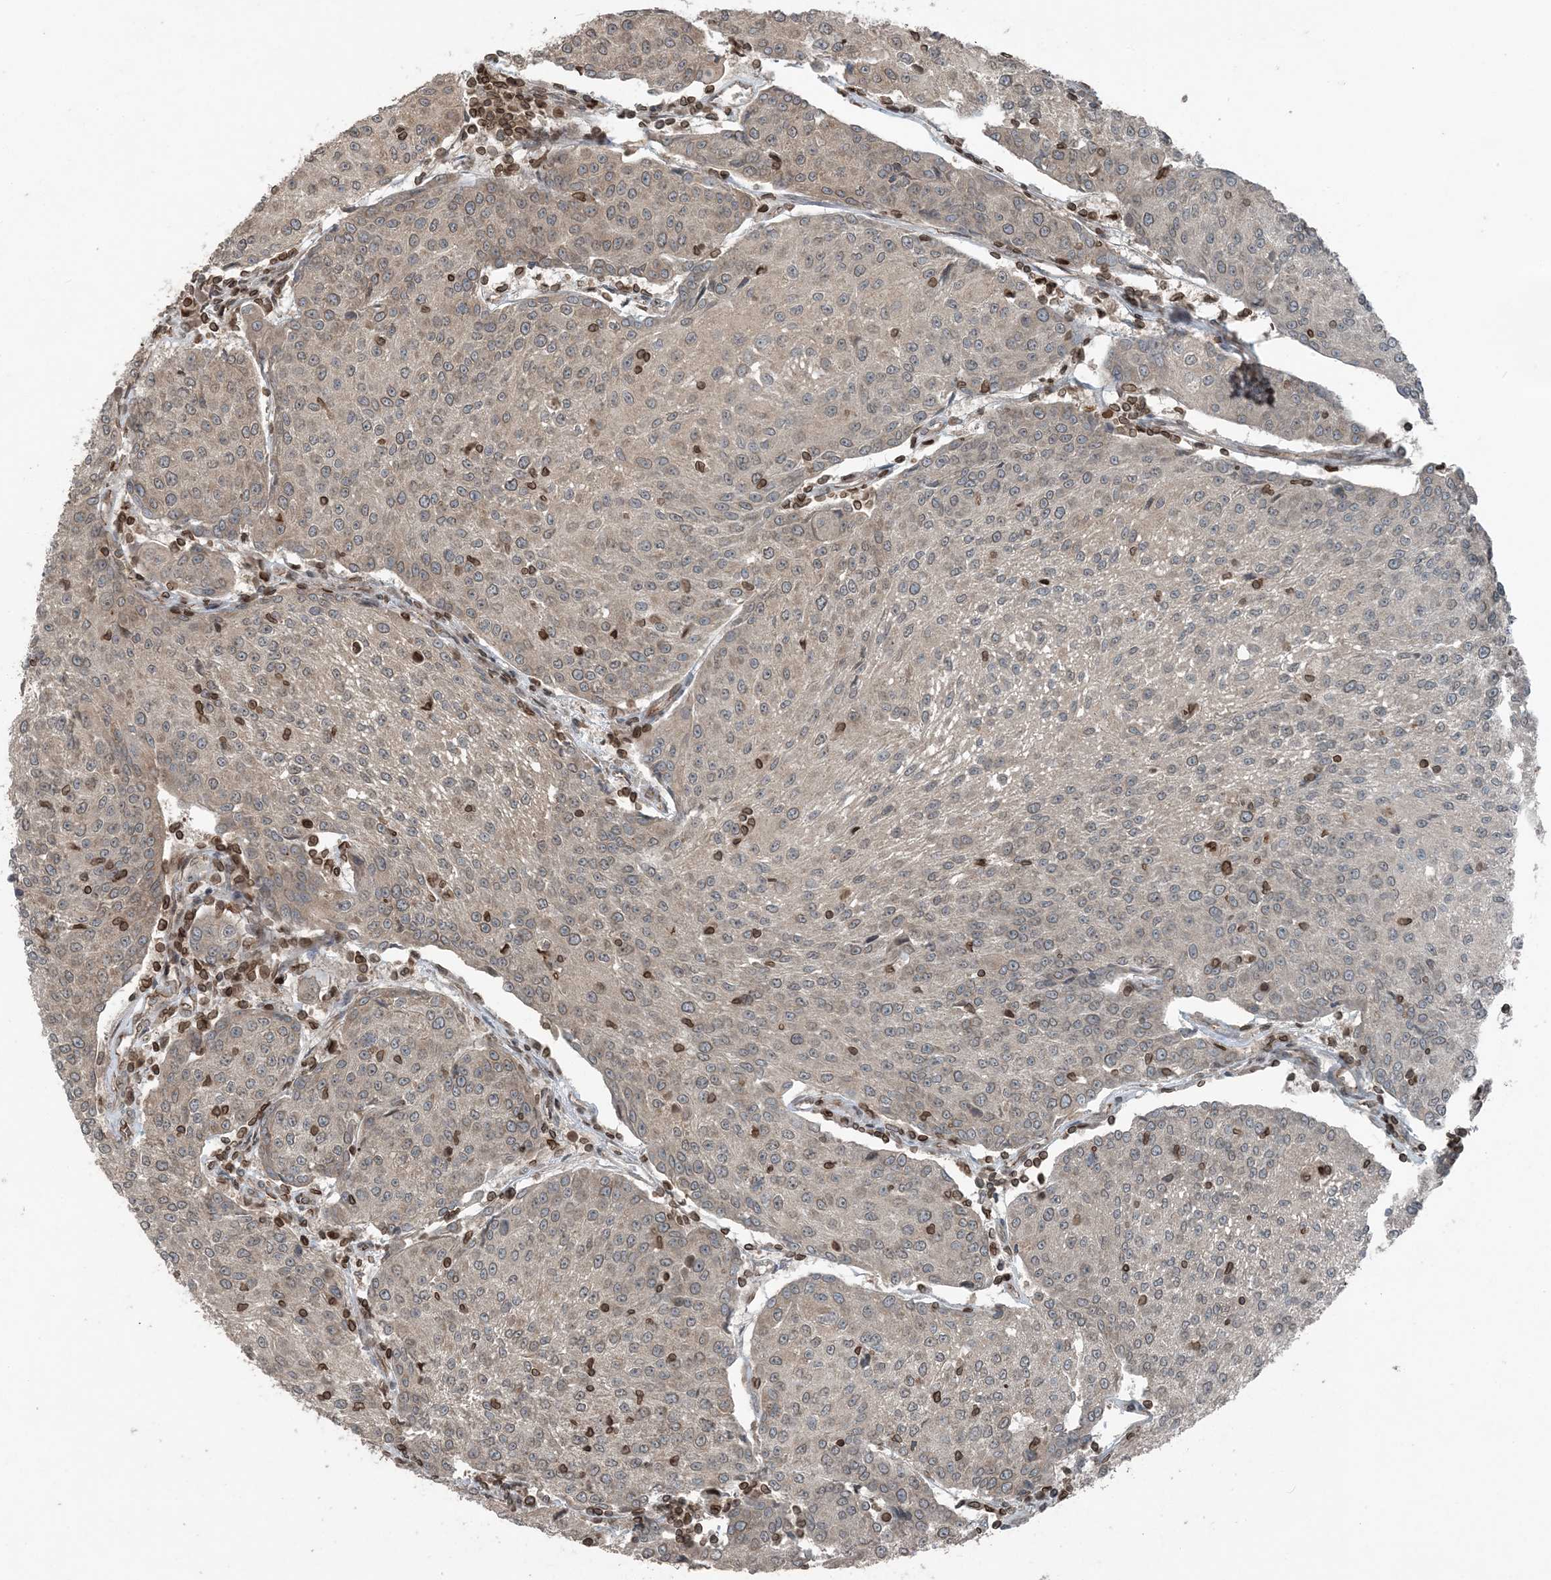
{"staining": {"intensity": "weak", "quantity": "25%-75%", "location": "cytoplasmic/membranous"}, "tissue": "urothelial cancer", "cell_type": "Tumor cells", "image_type": "cancer", "snomed": [{"axis": "morphology", "description": "Urothelial carcinoma, High grade"}, {"axis": "topography", "description": "Urinary bladder"}], "caption": "Tumor cells exhibit weak cytoplasmic/membranous staining in approximately 25%-75% of cells in urothelial cancer. (Brightfield microscopy of DAB IHC at high magnification).", "gene": "ZFAND2B", "patient": {"sex": "female", "age": 85}}